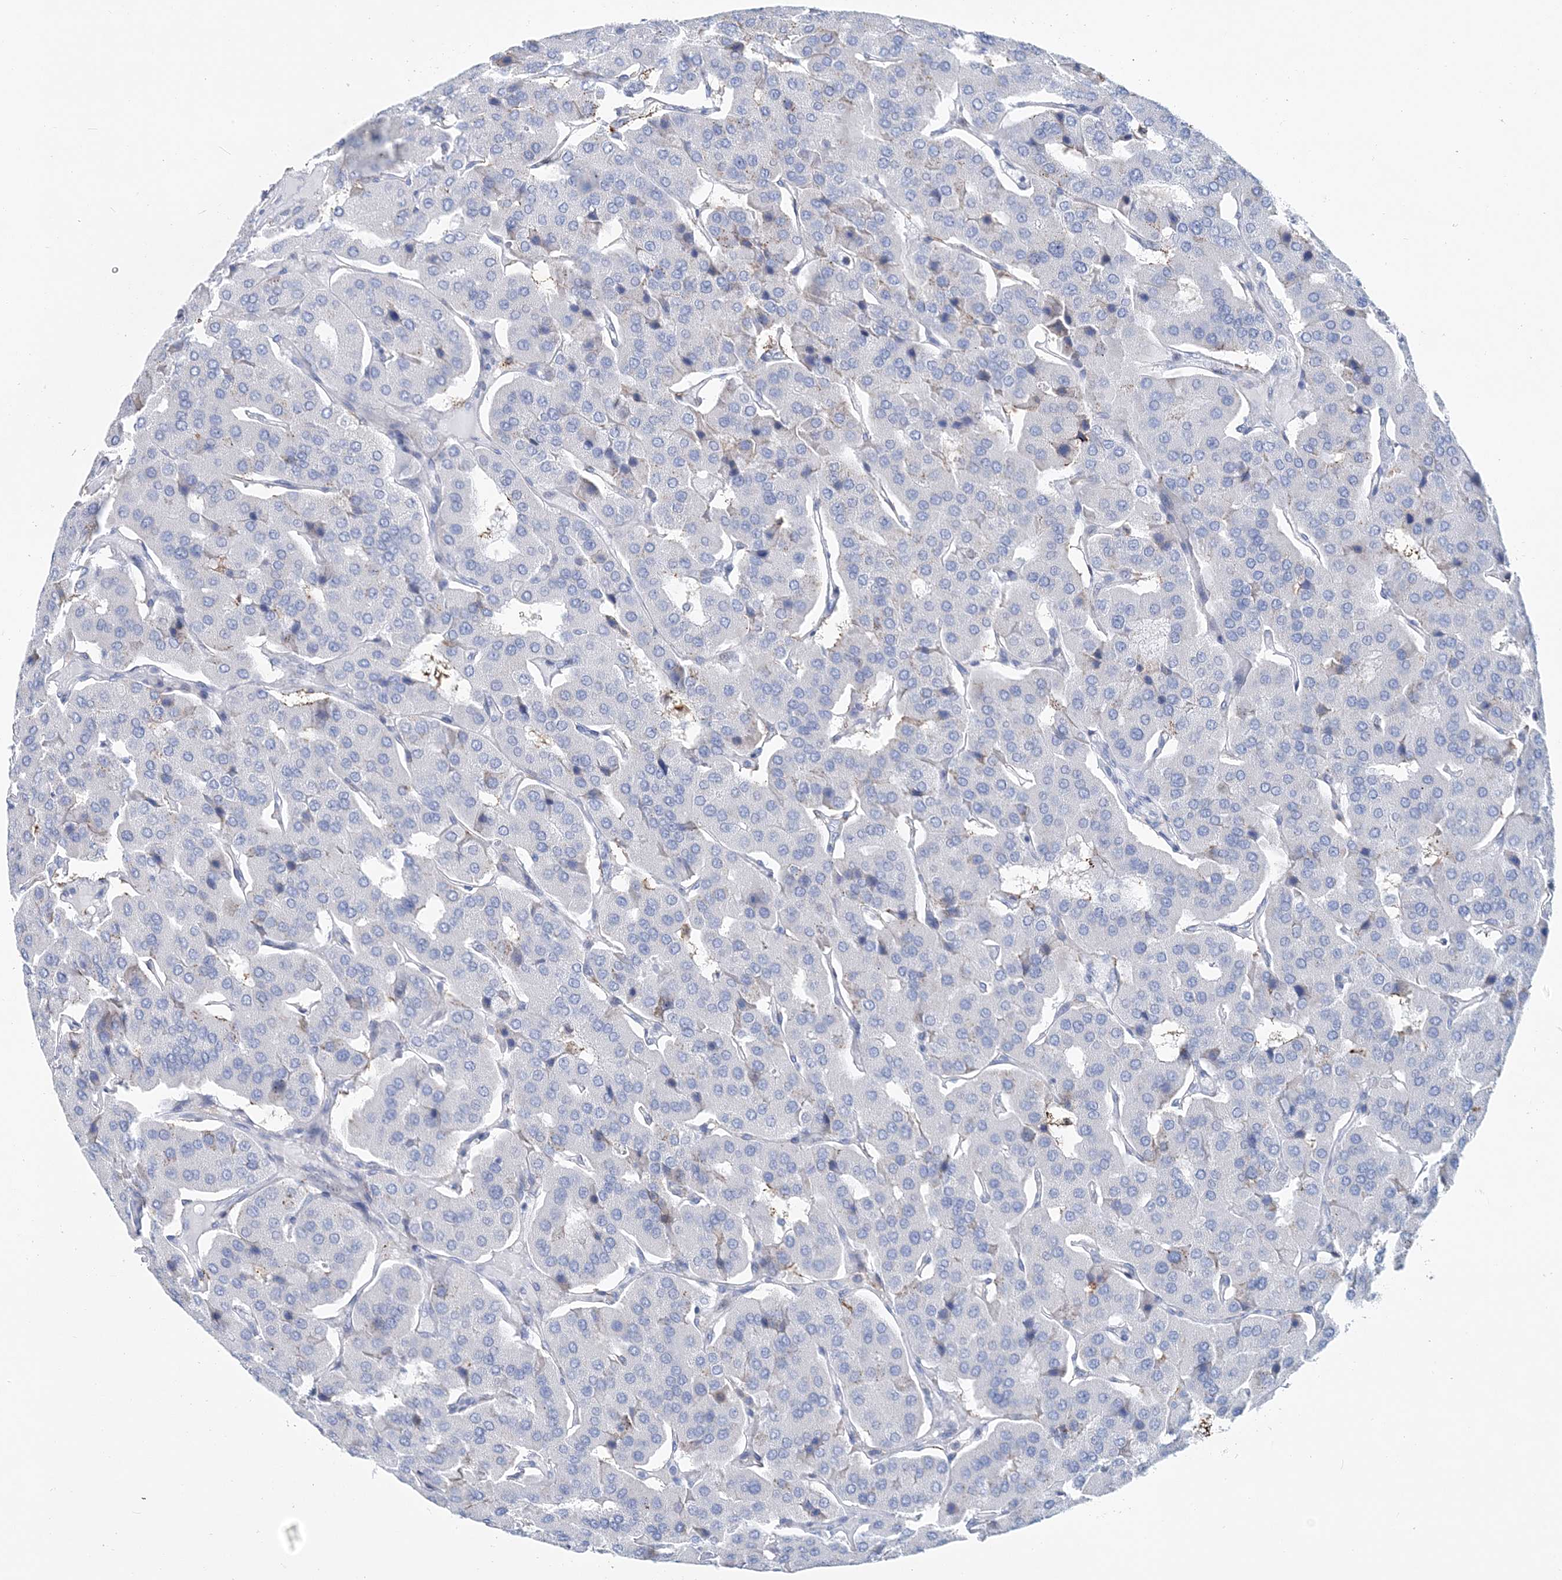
{"staining": {"intensity": "negative", "quantity": "none", "location": "none"}, "tissue": "parathyroid gland", "cell_type": "Glandular cells", "image_type": "normal", "snomed": [{"axis": "morphology", "description": "Normal tissue, NOS"}, {"axis": "morphology", "description": "Adenoma, NOS"}, {"axis": "topography", "description": "Parathyroid gland"}], "caption": "IHC histopathology image of benign parathyroid gland: human parathyroid gland stained with DAB exhibits no significant protein positivity in glandular cells. (Stains: DAB (3,3'-diaminobenzidine) IHC with hematoxylin counter stain, Microscopy: brightfield microscopy at high magnification).", "gene": "NKX6", "patient": {"sex": "female", "age": 86}}